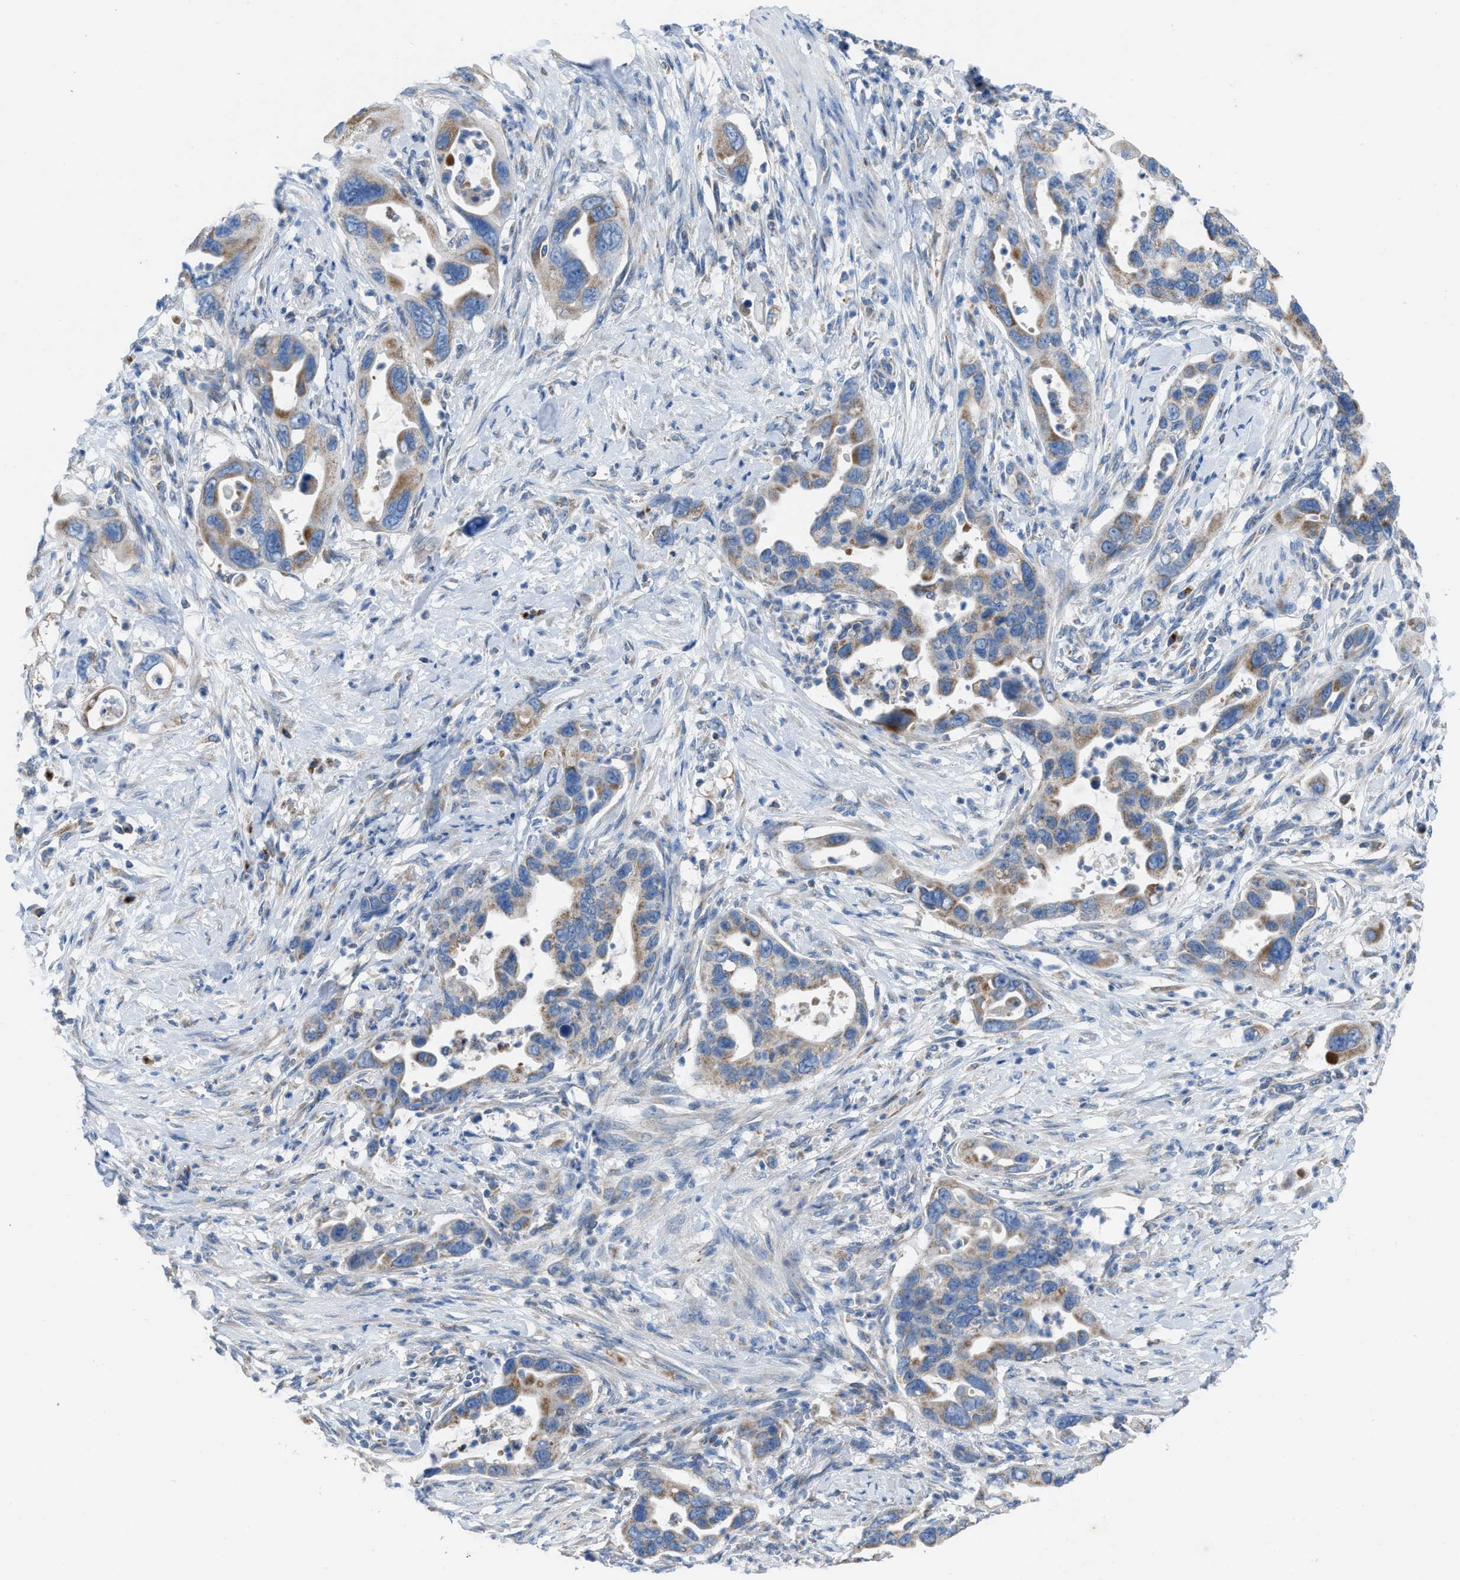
{"staining": {"intensity": "moderate", "quantity": ">75%", "location": "cytoplasmic/membranous"}, "tissue": "pancreatic cancer", "cell_type": "Tumor cells", "image_type": "cancer", "snomed": [{"axis": "morphology", "description": "Adenocarcinoma, NOS"}, {"axis": "topography", "description": "Pancreas"}], "caption": "Immunohistochemistry (IHC) (DAB) staining of adenocarcinoma (pancreatic) reveals moderate cytoplasmic/membranous protein positivity in about >75% of tumor cells. Using DAB (brown) and hematoxylin (blue) stains, captured at high magnification using brightfield microscopy.", "gene": "ETFB", "patient": {"sex": "female", "age": 70}}